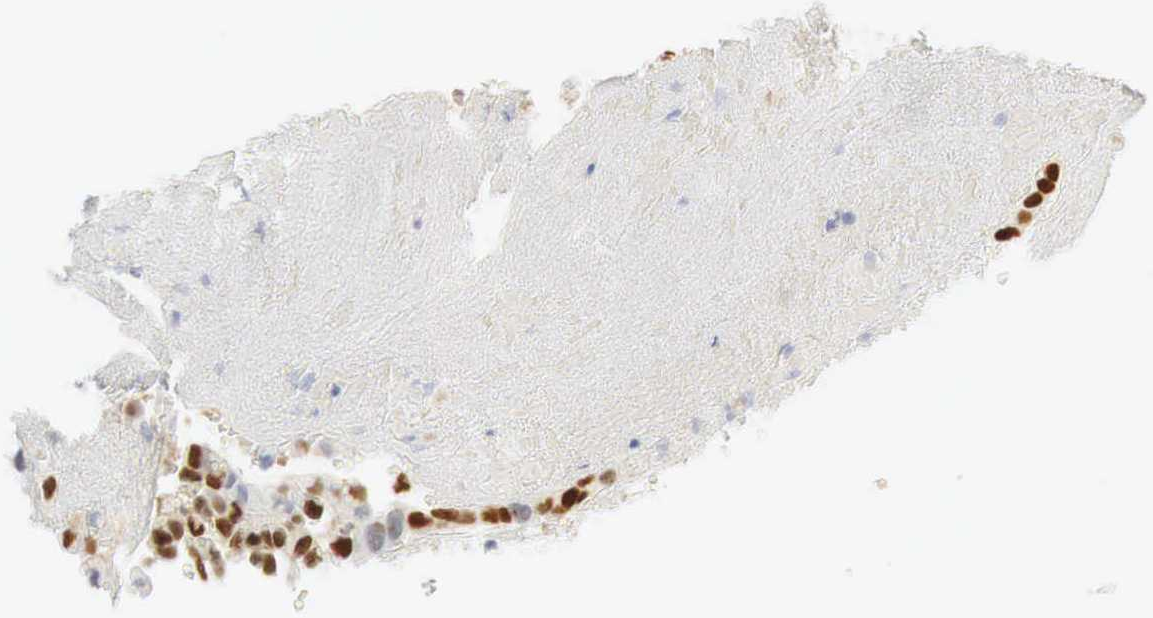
{"staining": {"intensity": "strong", "quantity": ">75%", "location": "nuclear"}, "tissue": "urothelial cancer", "cell_type": "Tumor cells", "image_type": "cancer", "snomed": [{"axis": "morphology", "description": "Urothelial carcinoma, High grade"}, {"axis": "topography", "description": "Urinary bladder"}], "caption": "Immunohistochemistry photomicrograph of neoplastic tissue: urothelial cancer stained using IHC displays high levels of strong protein expression localized specifically in the nuclear of tumor cells, appearing as a nuclear brown color.", "gene": "TP63", "patient": {"sex": "male", "age": 66}}